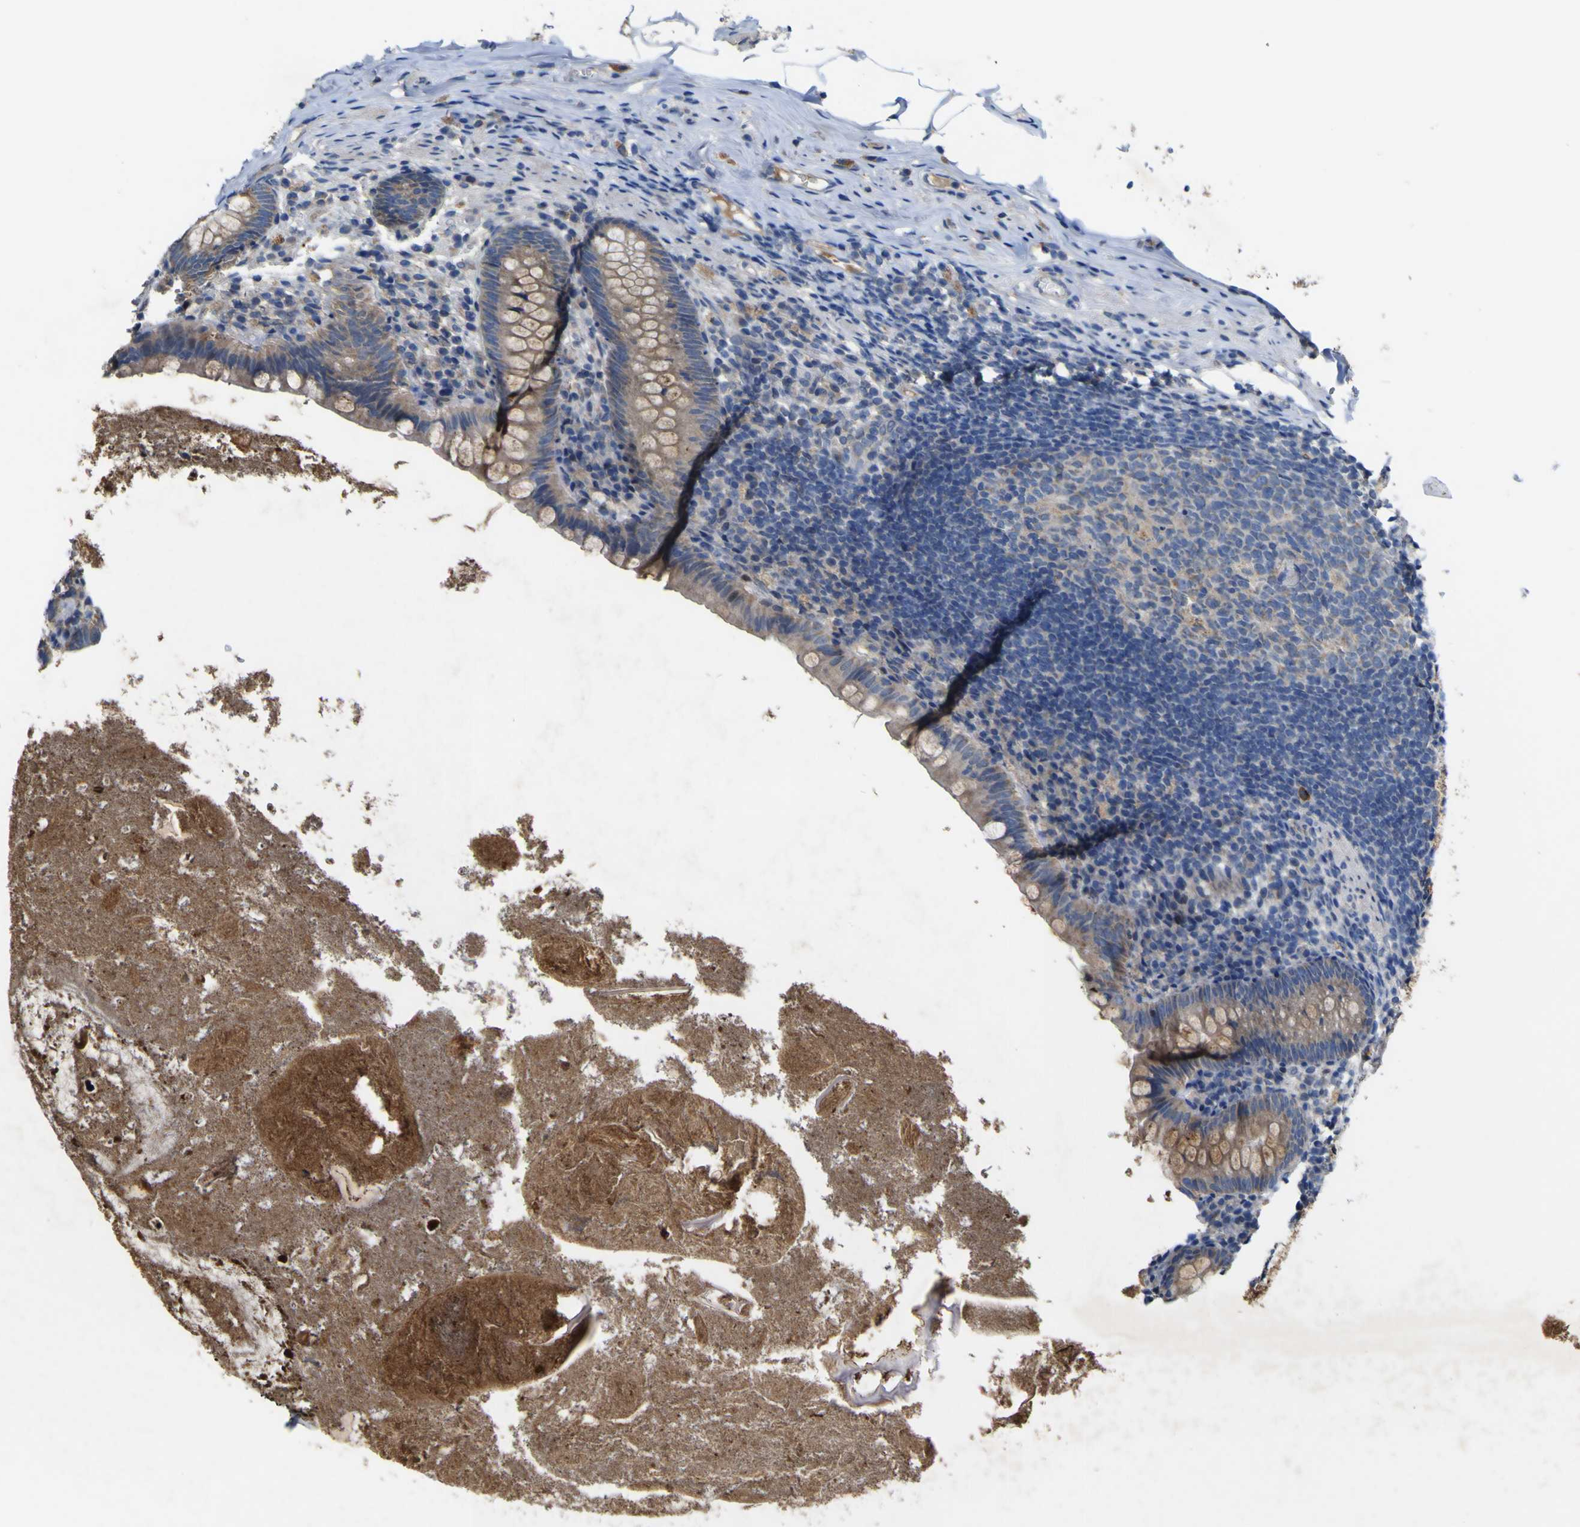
{"staining": {"intensity": "weak", "quantity": ">75%", "location": "cytoplasmic/membranous"}, "tissue": "appendix", "cell_type": "Glandular cells", "image_type": "normal", "snomed": [{"axis": "morphology", "description": "Normal tissue, NOS"}, {"axis": "topography", "description": "Appendix"}], "caption": "Immunohistochemical staining of unremarkable appendix displays weak cytoplasmic/membranous protein positivity in about >75% of glandular cells. (brown staining indicates protein expression, while blue staining denotes nuclei).", "gene": "IRAK2", "patient": {"sex": "male", "age": 52}}